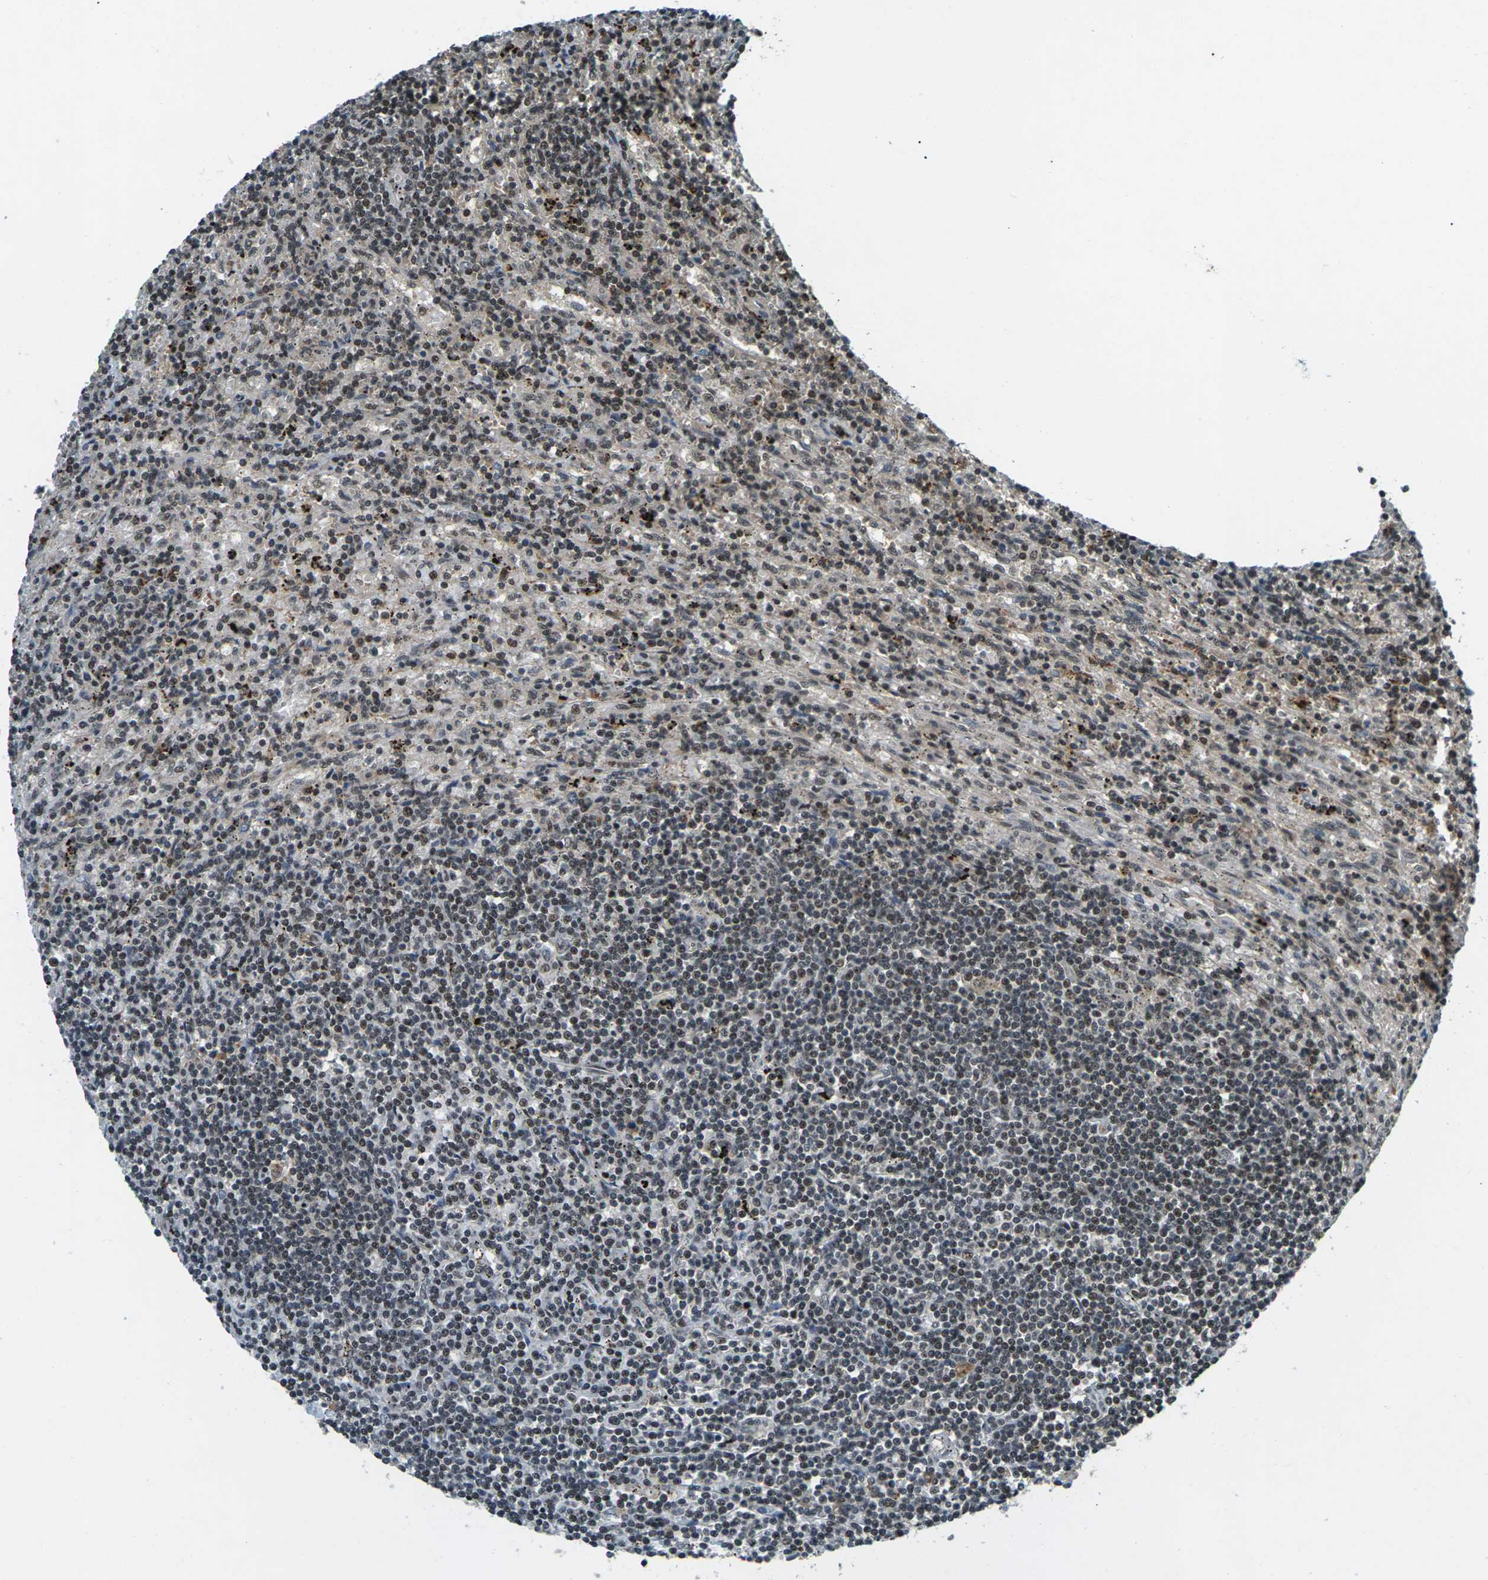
{"staining": {"intensity": "moderate", "quantity": "25%-75%", "location": "nuclear"}, "tissue": "lymphoma", "cell_type": "Tumor cells", "image_type": "cancer", "snomed": [{"axis": "morphology", "description": "Malignant lymphoma, non-Hodgkin's type, Low grade"}, {"axis": "topography", "description": "Spleen"}], "caption": "The image reveals a brown stain indicating the presence of a protein in the nuclear of tumor cells in low-grade malignant lymphoma, non-Hodgkin's type.", "gene": "NR4A2", "patient": {"sex": "male", "age": 76}}